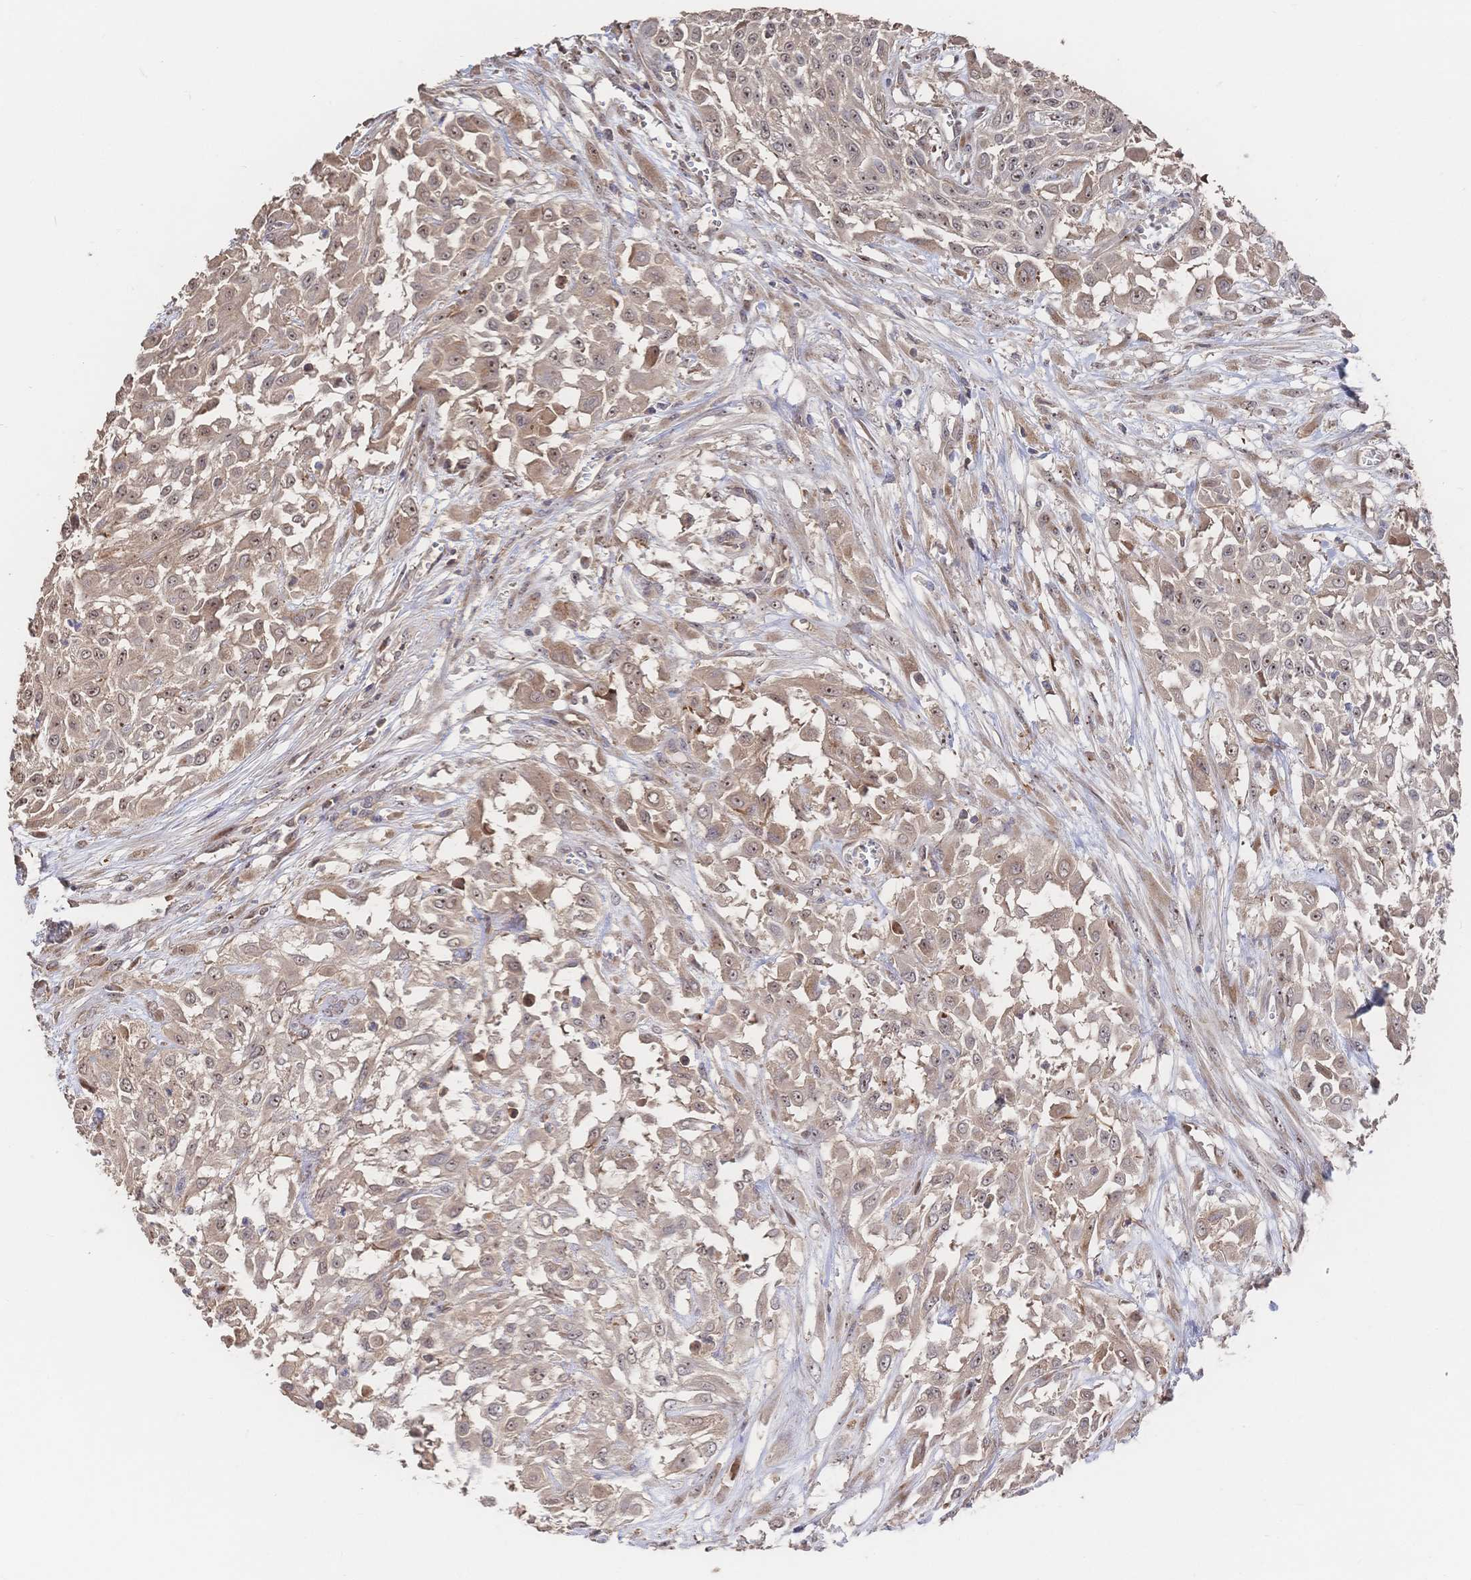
{"staining": {"intensity": "weak", "quantity": ">75%", "location": "cytoplasmic/membranous,nuclear"}, "tissue": "urothelial cancer", "cell_type": "Tumor cells", "image_type": "cancer", "snomed": [{"axis": "morphology", "description": "Urothelial carcinoma, High grade"}, {"axis": "topography", "description": "Urinary bladder"}], "caption": "Immunohistochemical staining of human urothelial carcinoma (high-grade) displays weak cytoplasmic/membranous and nuclear protein positivity in approximately >75% of tumor cells.", "gene": "DNAJA4", "patient": {"sex": "male", "age": 57}}